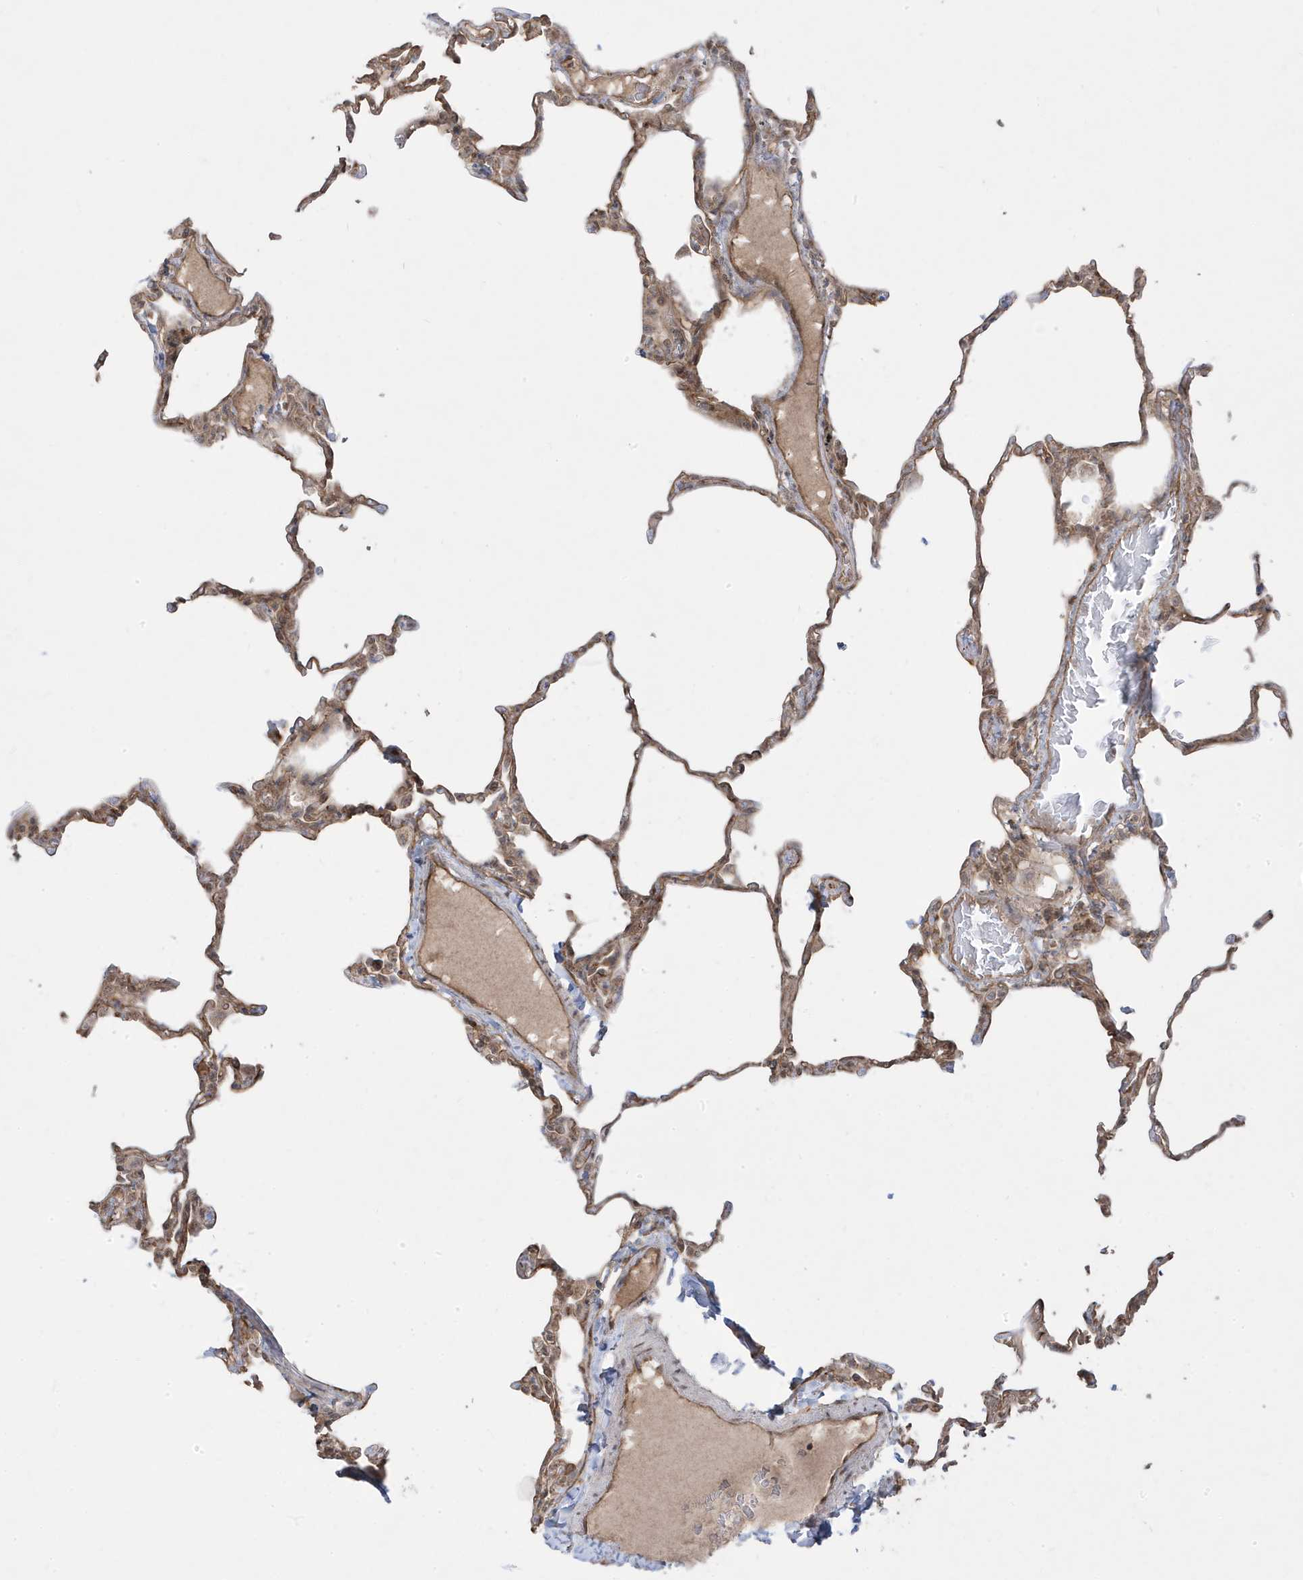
{"staining": {"intensity": "weak", "quantity": "25%-75%", "location": "cytoplasmic/membranous"}, "tissue": "lung", "cell_type": "Alveolar cells", "image_type": "normal", "snomed": [{"axis": "morphology", "description": "Normal tissue, NOS"}, {"axis": "topography", "description": "Lung"}], "caption": "Unremarkable lung displays weak cytoplasmic/membranous expression in about 25%-75% of alveolar cells.", "gene": "DNAJC12", "patient": {"sex": "male", "age": 20}}